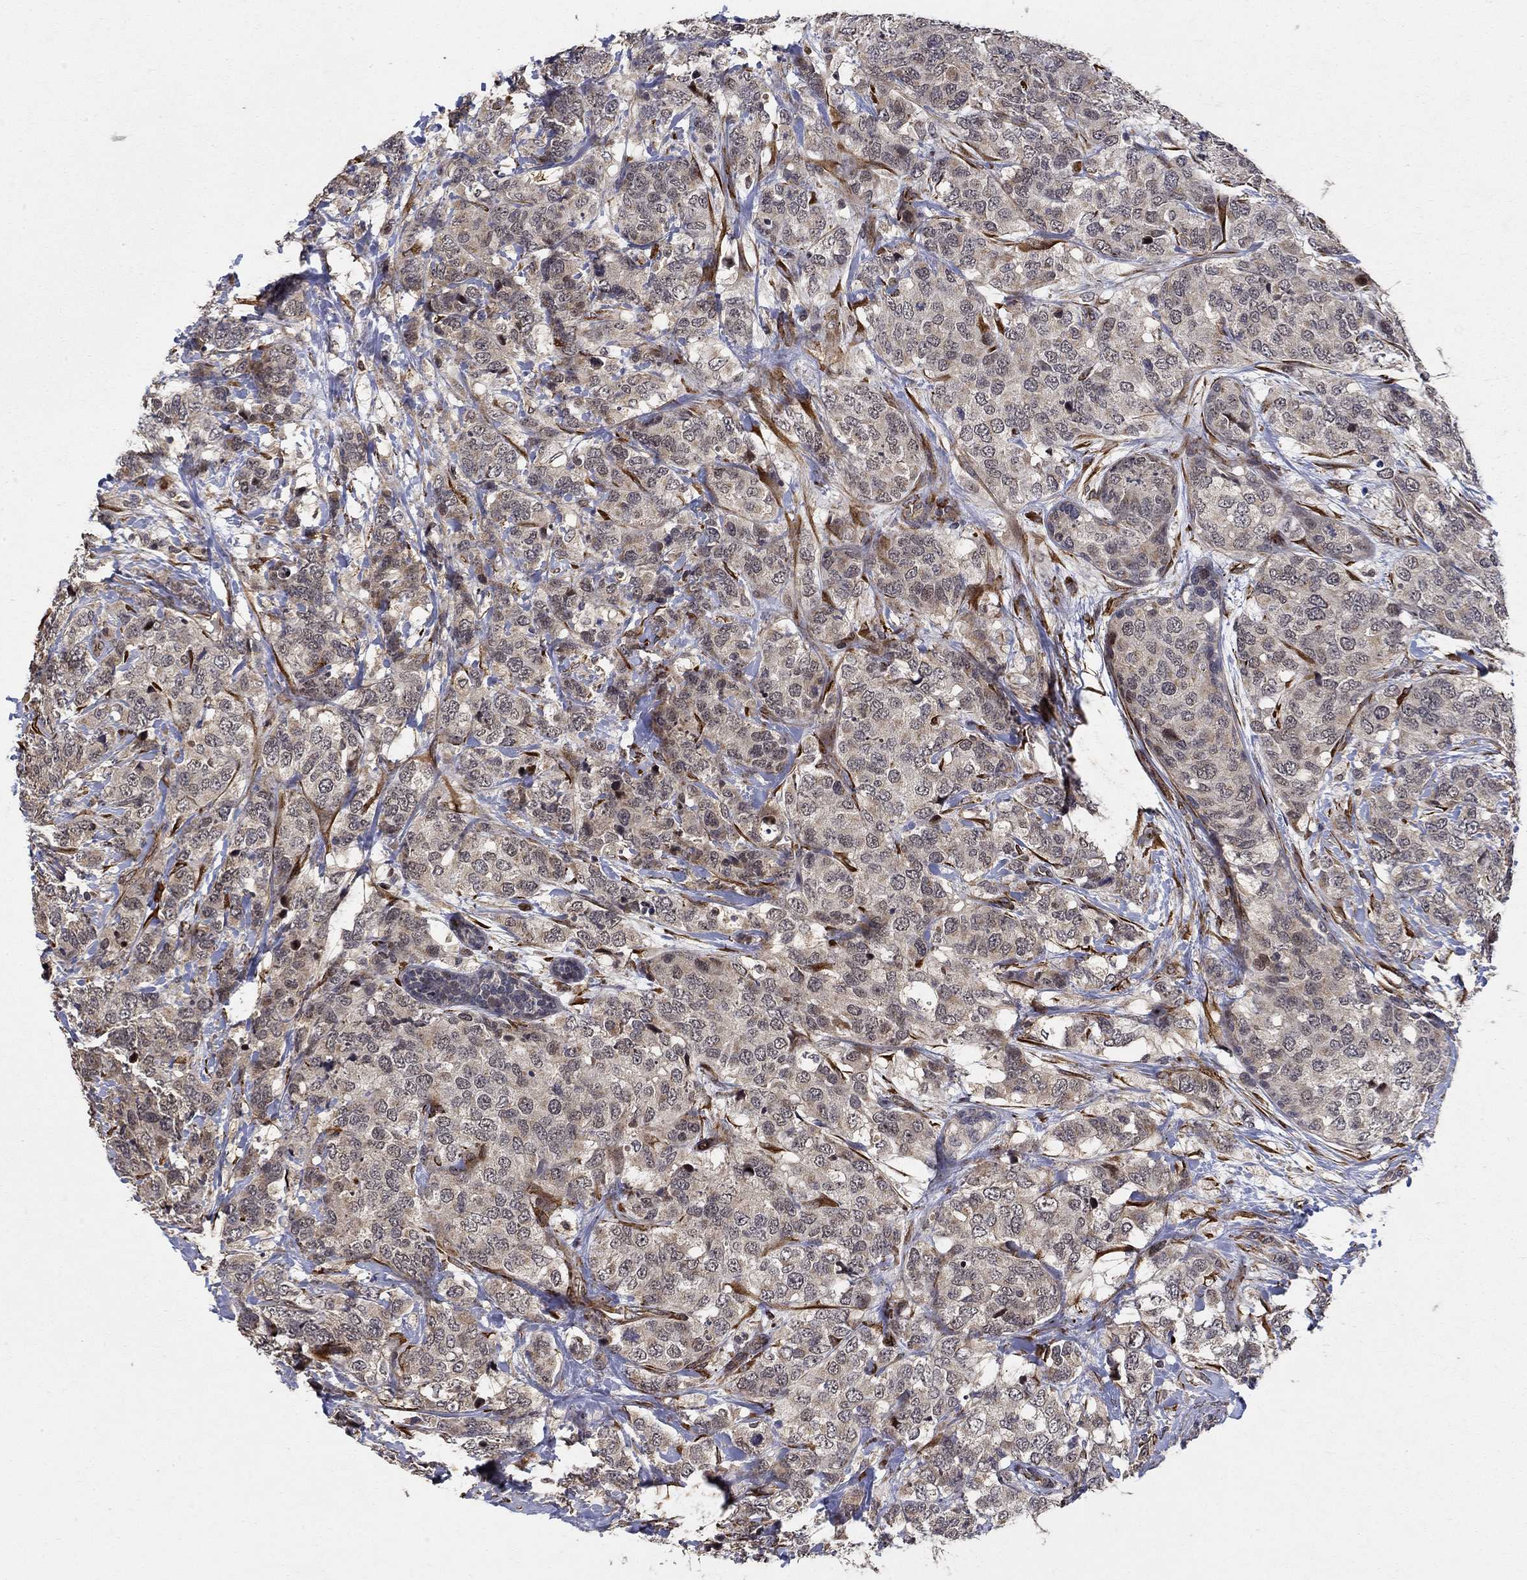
{"staining": {"intensity": "weak", "quantity": "<25%", "location": "cytoplasmic/membranous"}, "tissue": "breast cancer", "cell_type": "Tumor cells", "image_type": "cancer", "snomed": [{"axis": "morphology", "description": "Lobular carcinoma"}, {"axis": "topography", "description": "Breast"}], "caption": "IHC micrograph of breast cancer (lobular carcinoma) stained for a protein (brown), which displays no positivity in tumor cells. (Immunohistochemistry (ihc), brightfield microscopy, high magnification).", "gene": "ZNF594", "patient": {"sex": "female", "age": 59}}